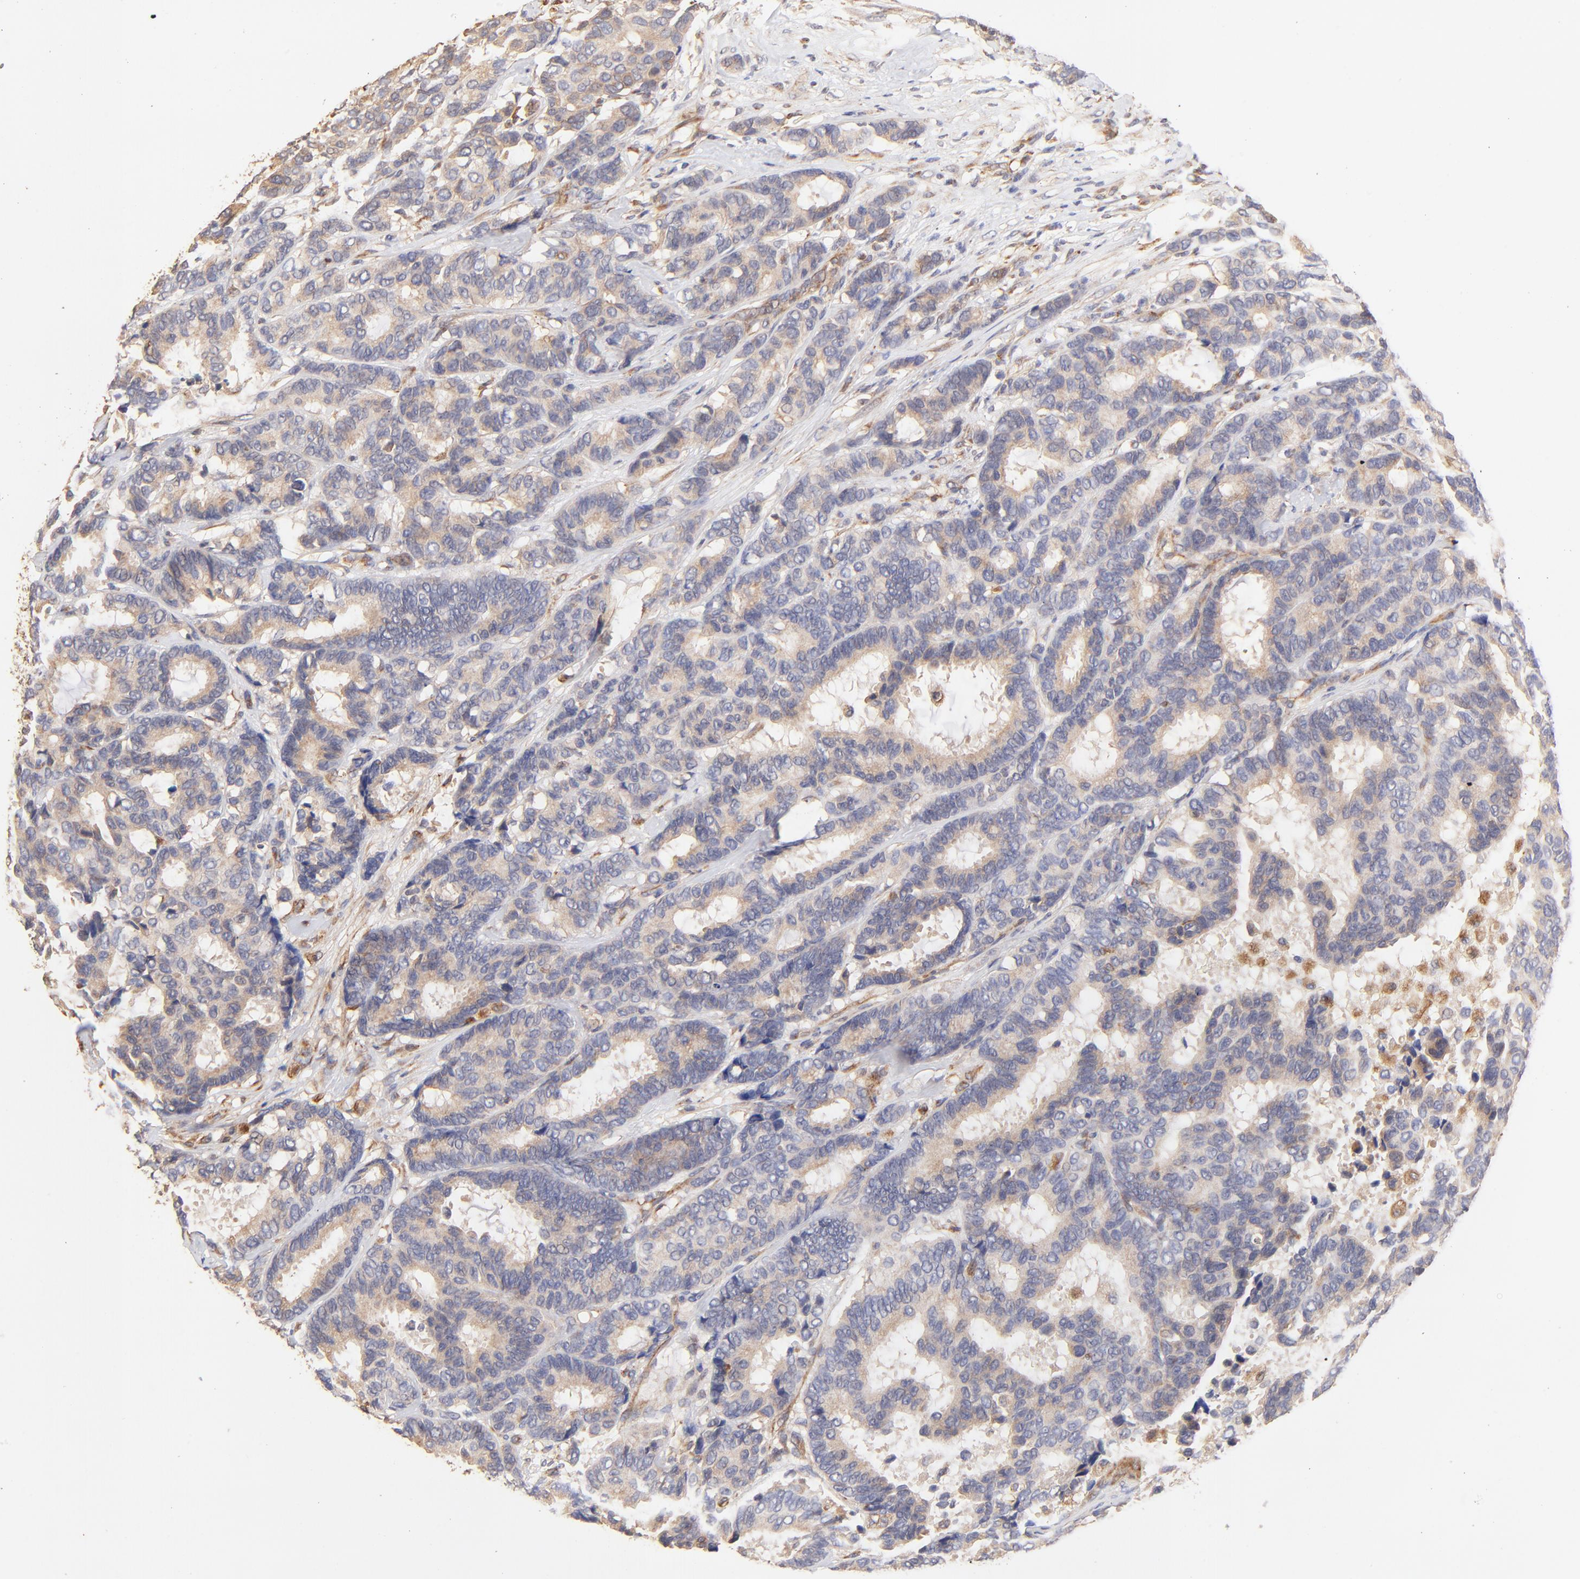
{"staining": {"intensity": "weak", "quantity": ">75%", "location": "cytoplasmic/membranous"}, "tissue": "breast cancer", "cell_type": "Tumor cells", "image_type": "cancer", "snomed": [{"axis": "morphology", "description": "Duct carcinoma"}, {"axis": "topography", "description": "Breast"}], "caption": "Protein staining of breast cancer (infiltrating ductal carcinoma) tissue displays weak cytoplasmic/membranous expression in about >75% of tumor cells.", "gene": "TNFAIP3", "patient": {"sex": "female", "age": 87}}